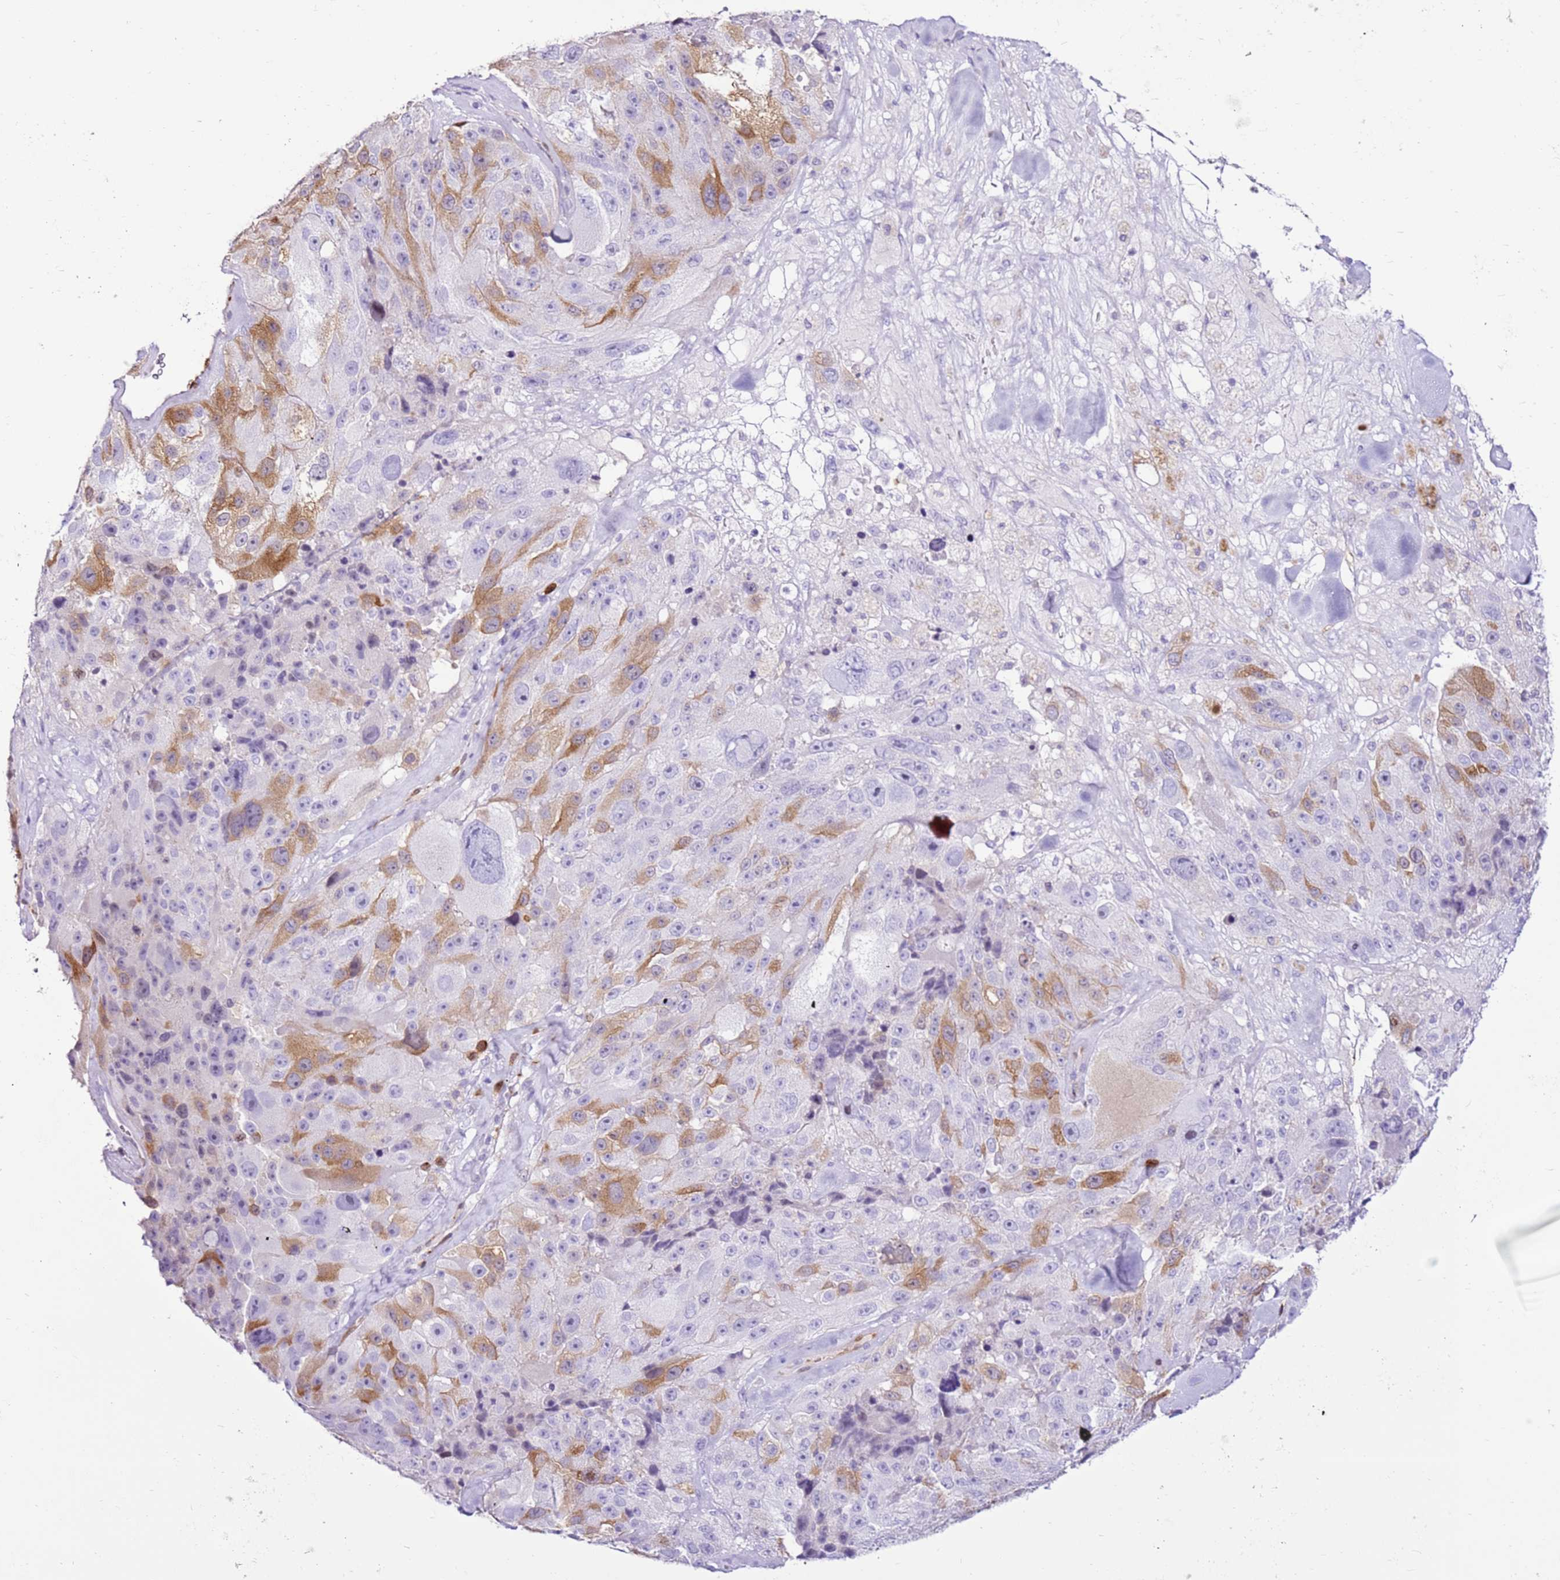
{"staining": {"intensity": "moderate", "quantity": "<25%", "location": "cytoplasmic/membranous"}, "tissue": "melanoma", "cell_type": "Tumor cells", "image_type": "cancer", "snomed": [{"axis": "morphology", "description": "Malignant melanoma, Metastatic site"}, {"axis": "topography", "description": "Lymph node"}], "caption": "Immunohistochemistry (IHC) of human malignant melanoma (metastatic site) demonstrates low levels of moderate cytoplasmic/membranous expression in about <25% of tumor cells. (Brightfield microscopy of DAB IHC at high magnification).", "gene": "SPC25", "patient": {"sex": "male", "age": 62}}